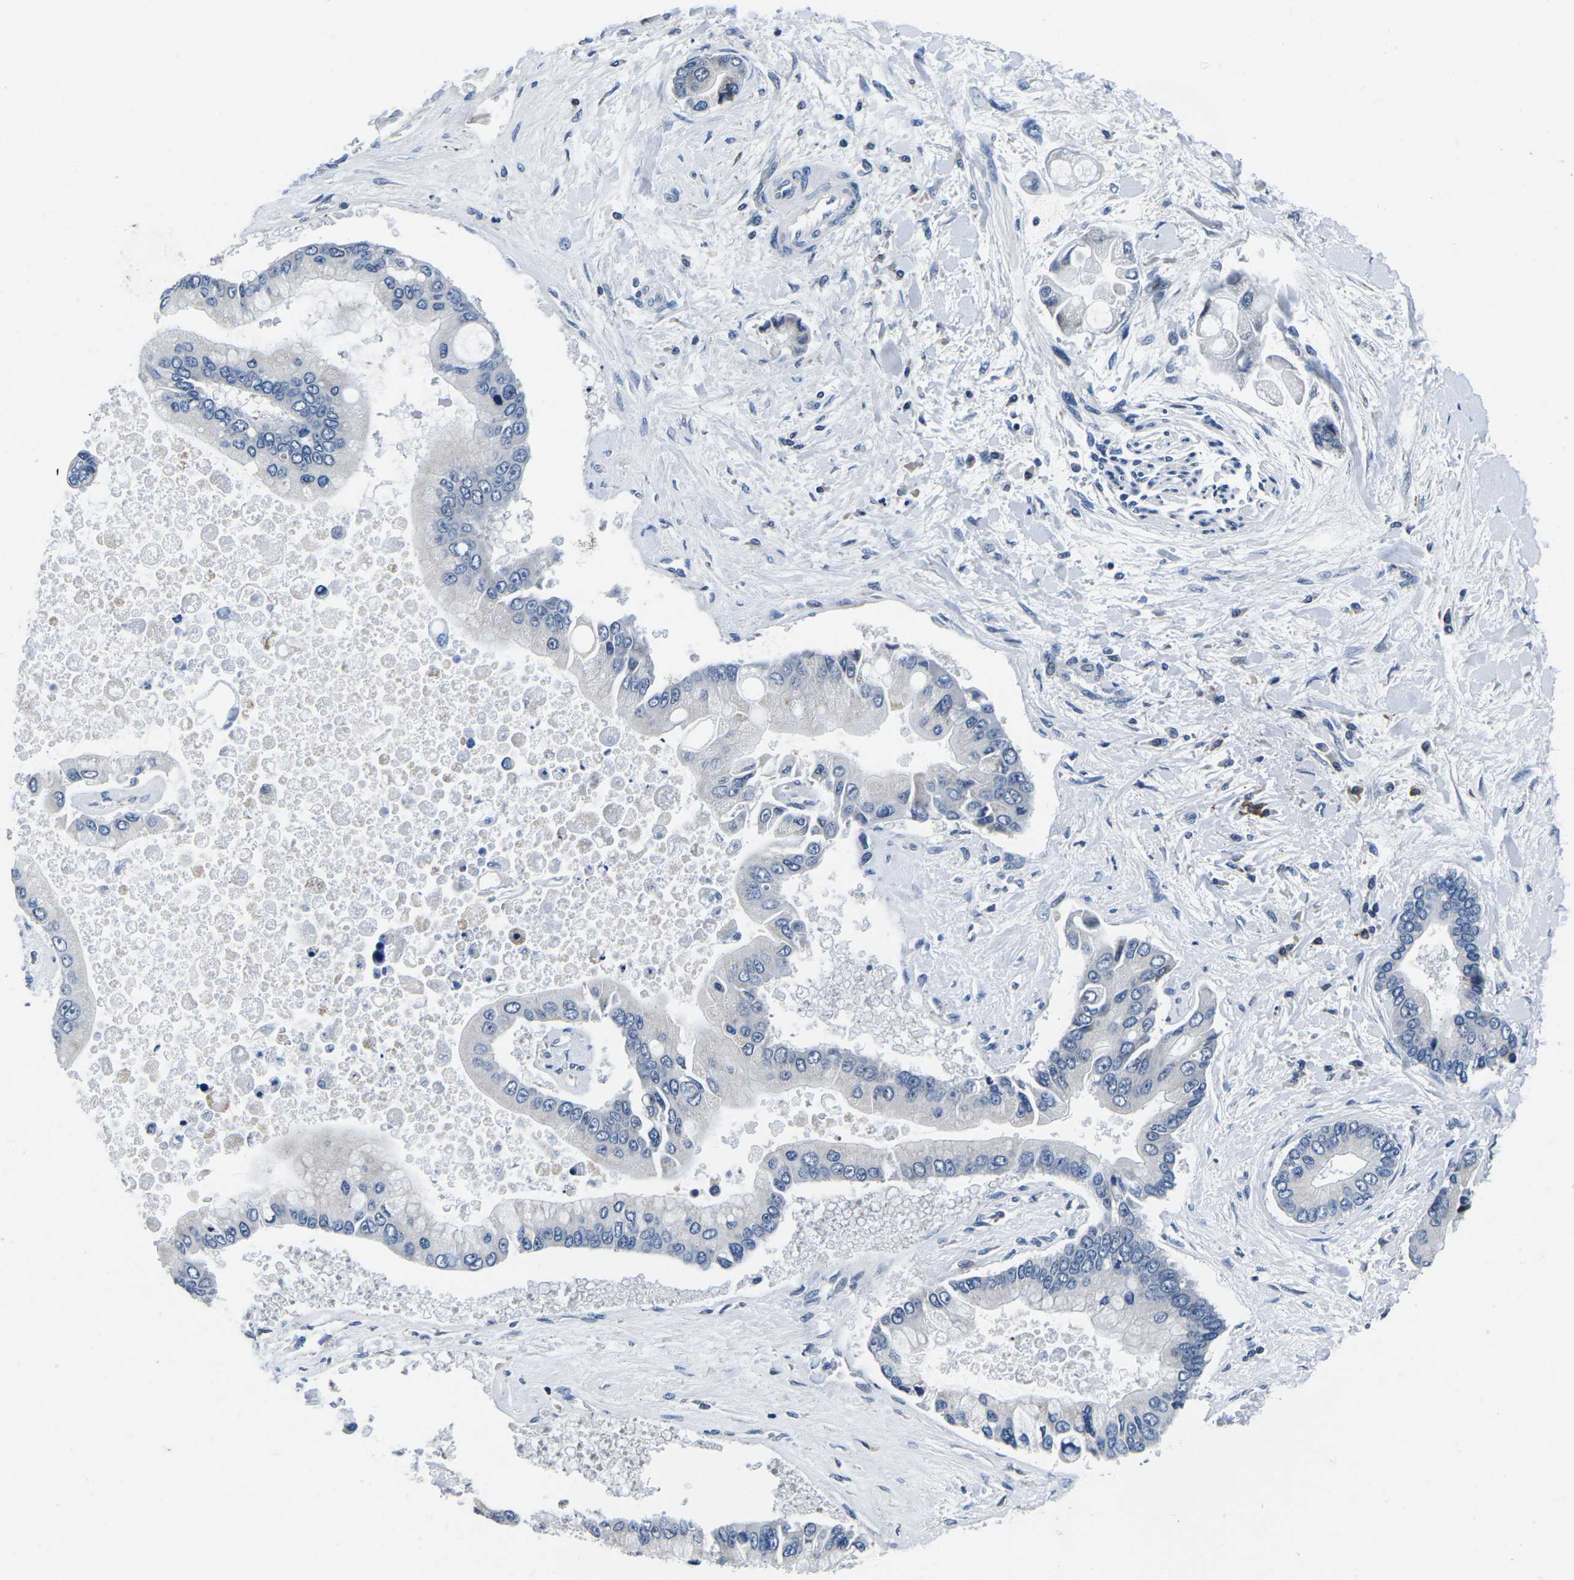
{"staining": {"intensity": "negative", "quantity": "none", "location": "none"}, "tissue": "liver cancer", "cell_type": "Tumor cells", "image_type": "cancer", "snomed": [{"axis": "morphology", "description": "Cholangiocarcinoma"}, {"axis": "topography", "description": "Liver"}], "caption": "Tumor cells are negative for protein expression in human liver cancer. Brightfield microscopy of immunohistochemistry stained with DAB (3,3'-diaminobenzidine) (brown) and hematoxylin (blue), captured at high magnification.", "gene": "CDC73", "patient": {"sex": "male", "age": 50}}